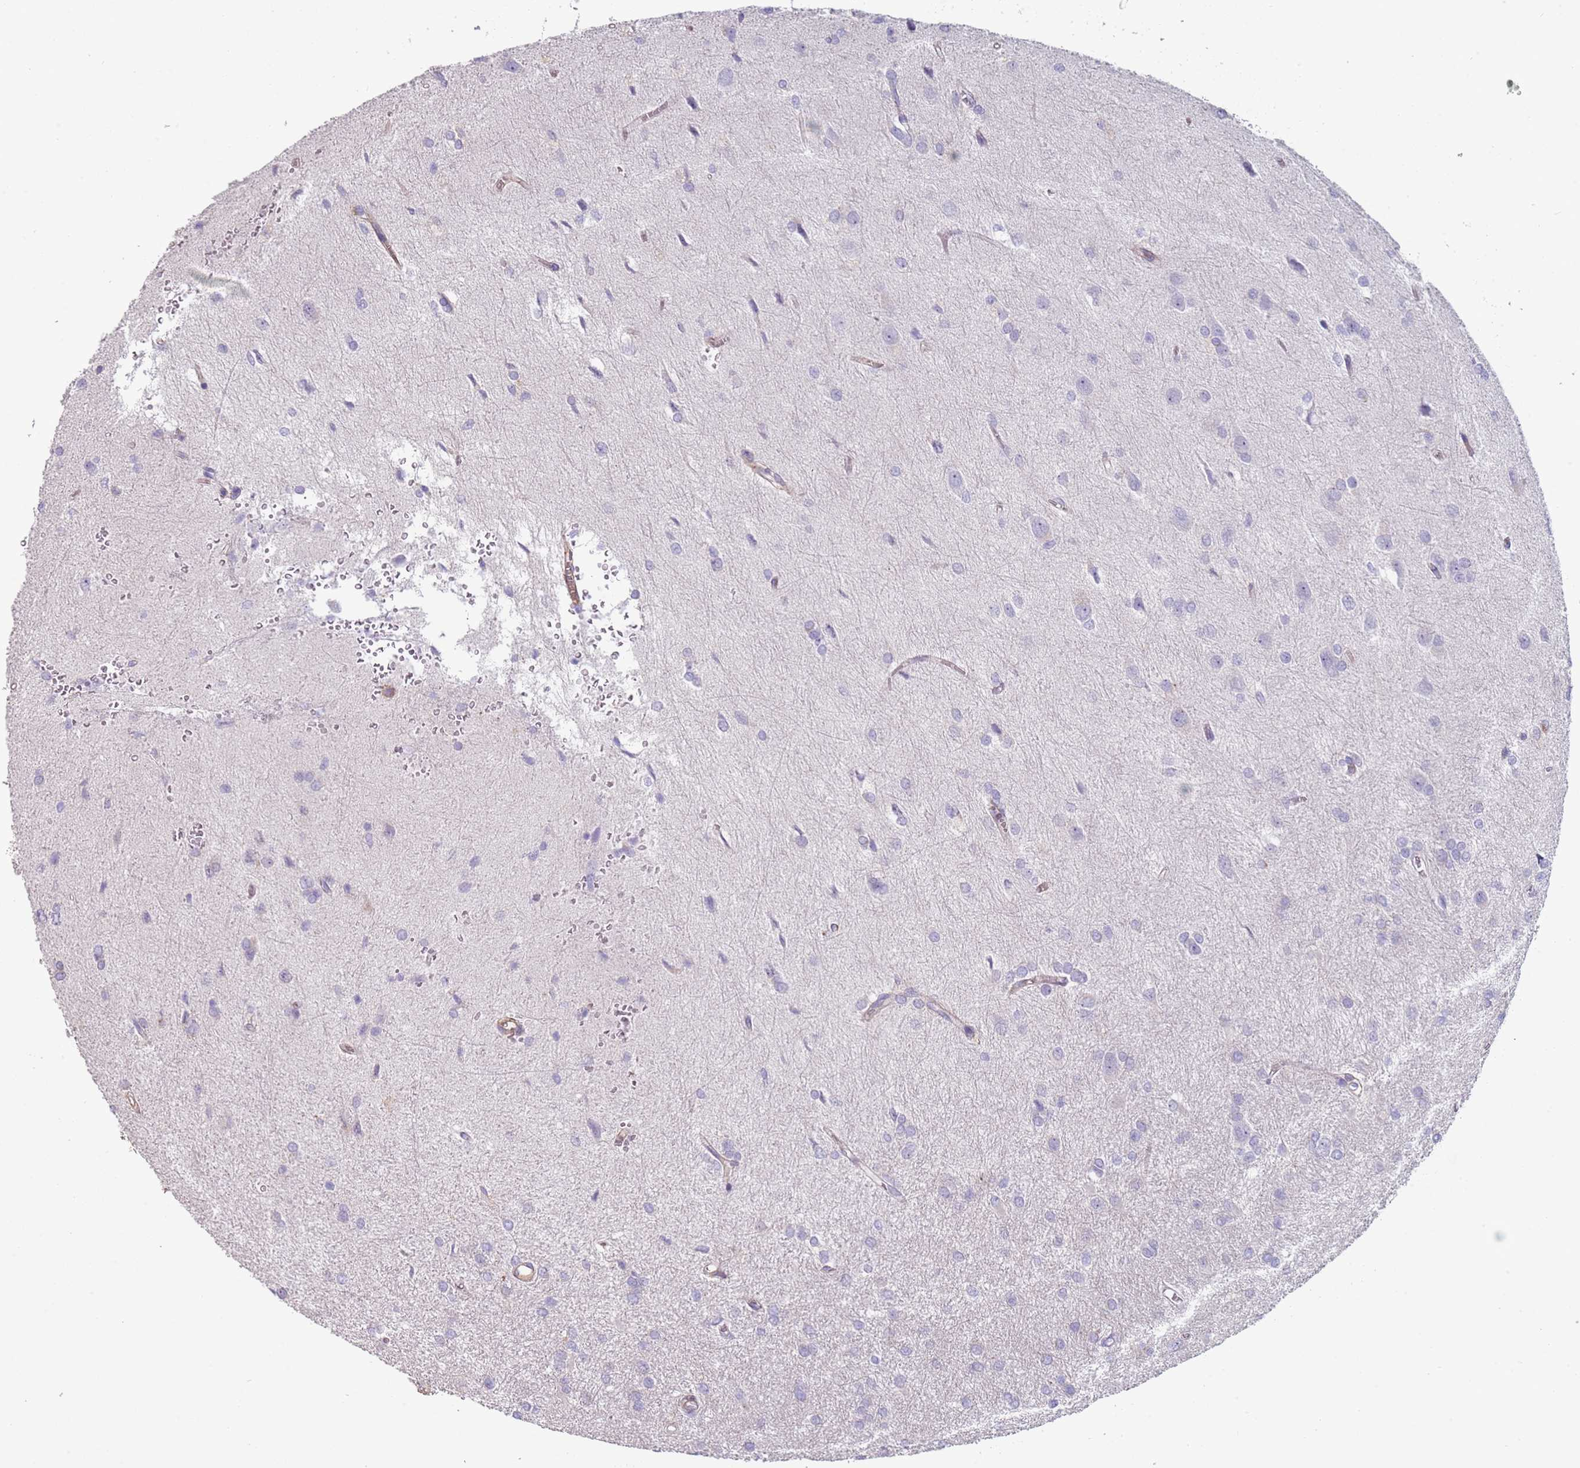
{"staining": {"intensity": "negative", "quantity": "none", "location": "none"}, "tissue": "glioma", "cell_type": "Tumor cells", "image_type": "cancer", "snomed": [{"axis": "morphology", "description": "Glioma, malignant, High grade"}, {"axis": "topography", "description": "Brain"}], "caption": "An image of human glioma is negative for staining in tumor cells.", "gene": "NBPF3", "patient": {"sex": "female", "age": 50}}